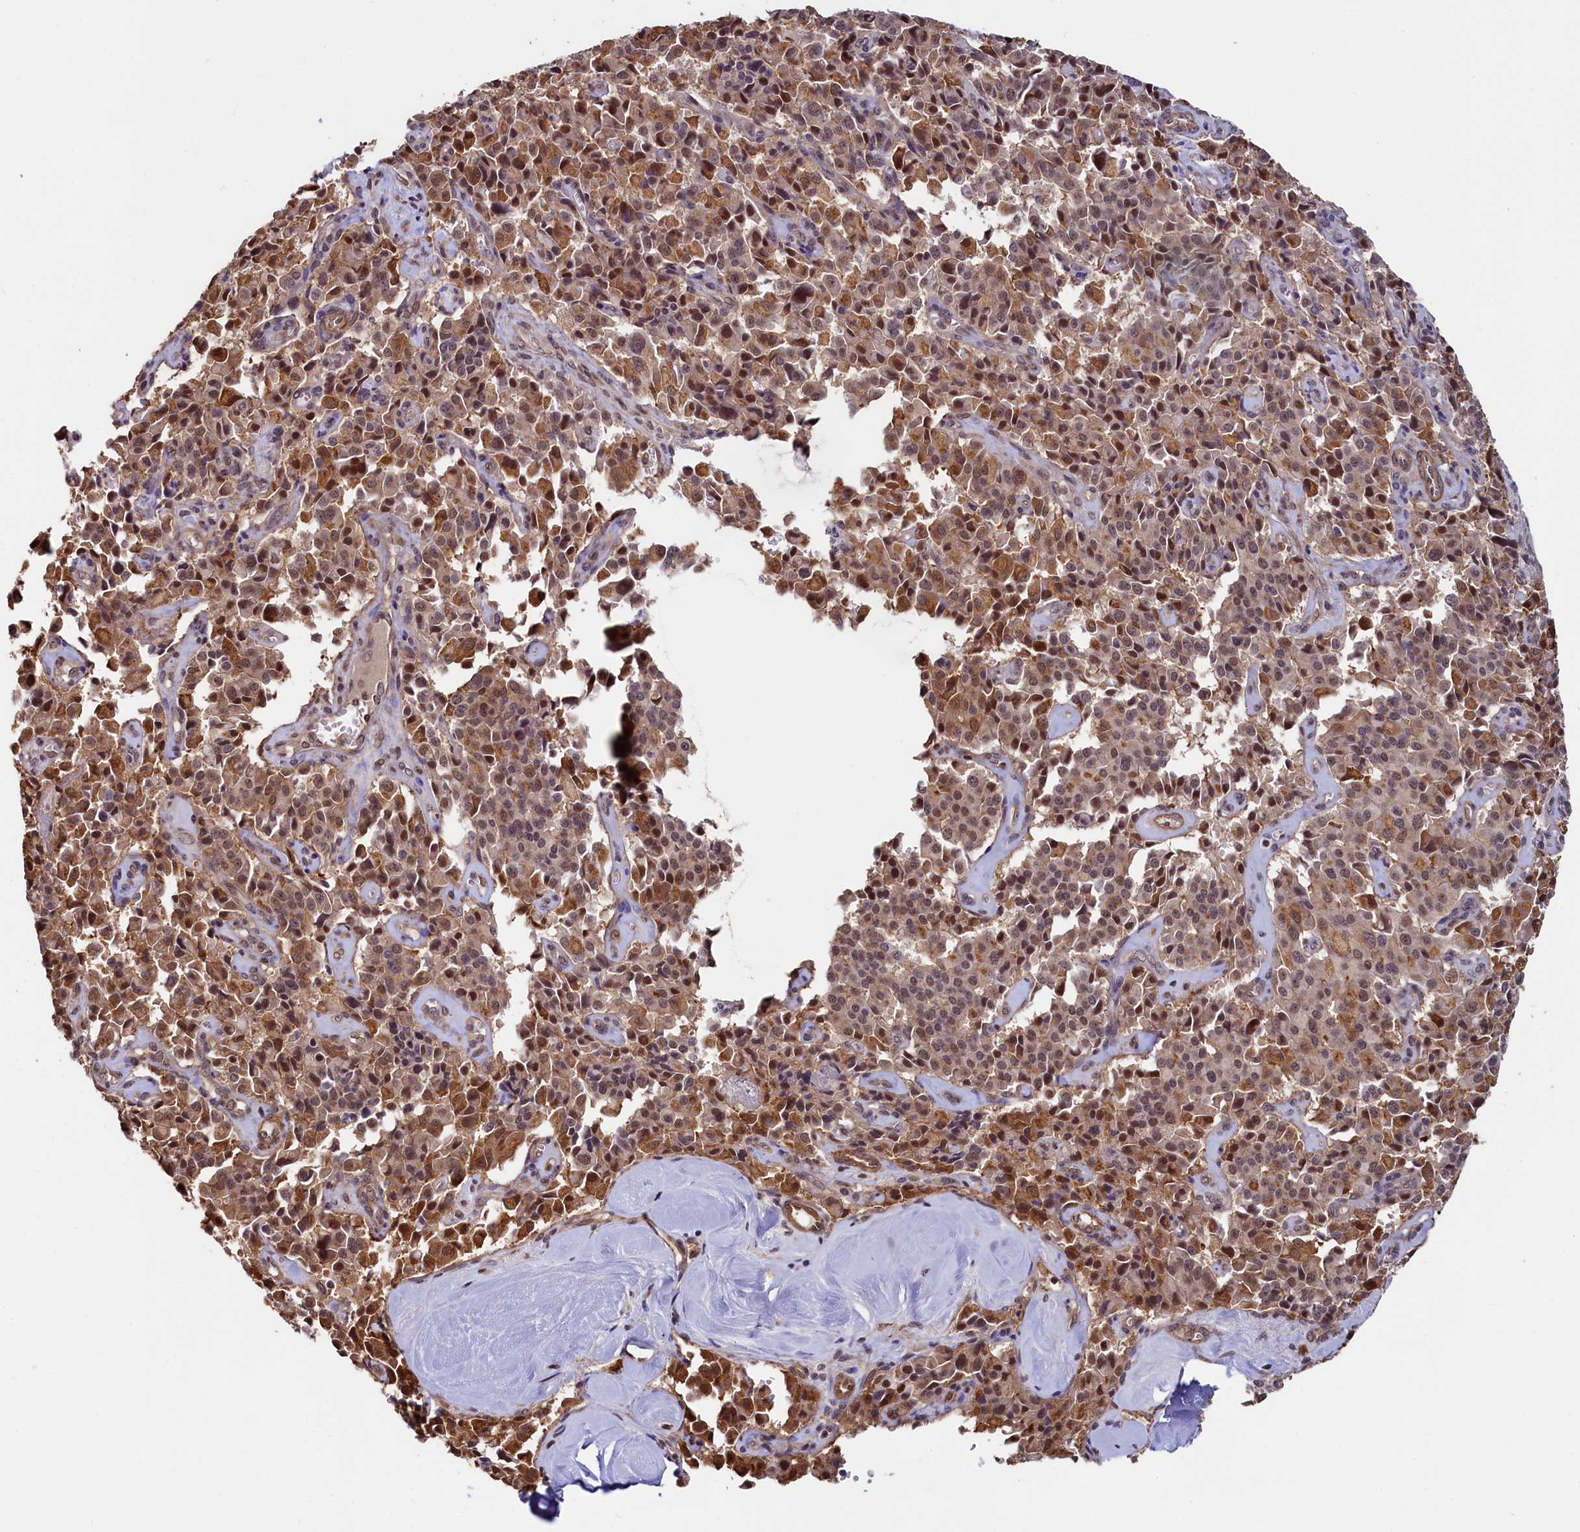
{"staining": {"intensity": "moderate", "quantity": ">75%", "location": "cytoplasmic/membranous,nuclear"}, "tissue": "pancreatic cancer", "cell_type": "Tumor cells", "image_type": "cancer", "snomed": [{"axis": "morphology", "description": "Adenocarcinoma, NOS"}, {"axis": "topography", "description": "Pancreas"}], "caption": "Pancreatic adenocarcinoma stained with a brown dye shows moderate cytoplasmic/membranous and nuclear positive expression in about >75% of tumor cells.", "gene": "LEO1", "patient": {"sex": "male", "age": 65}}